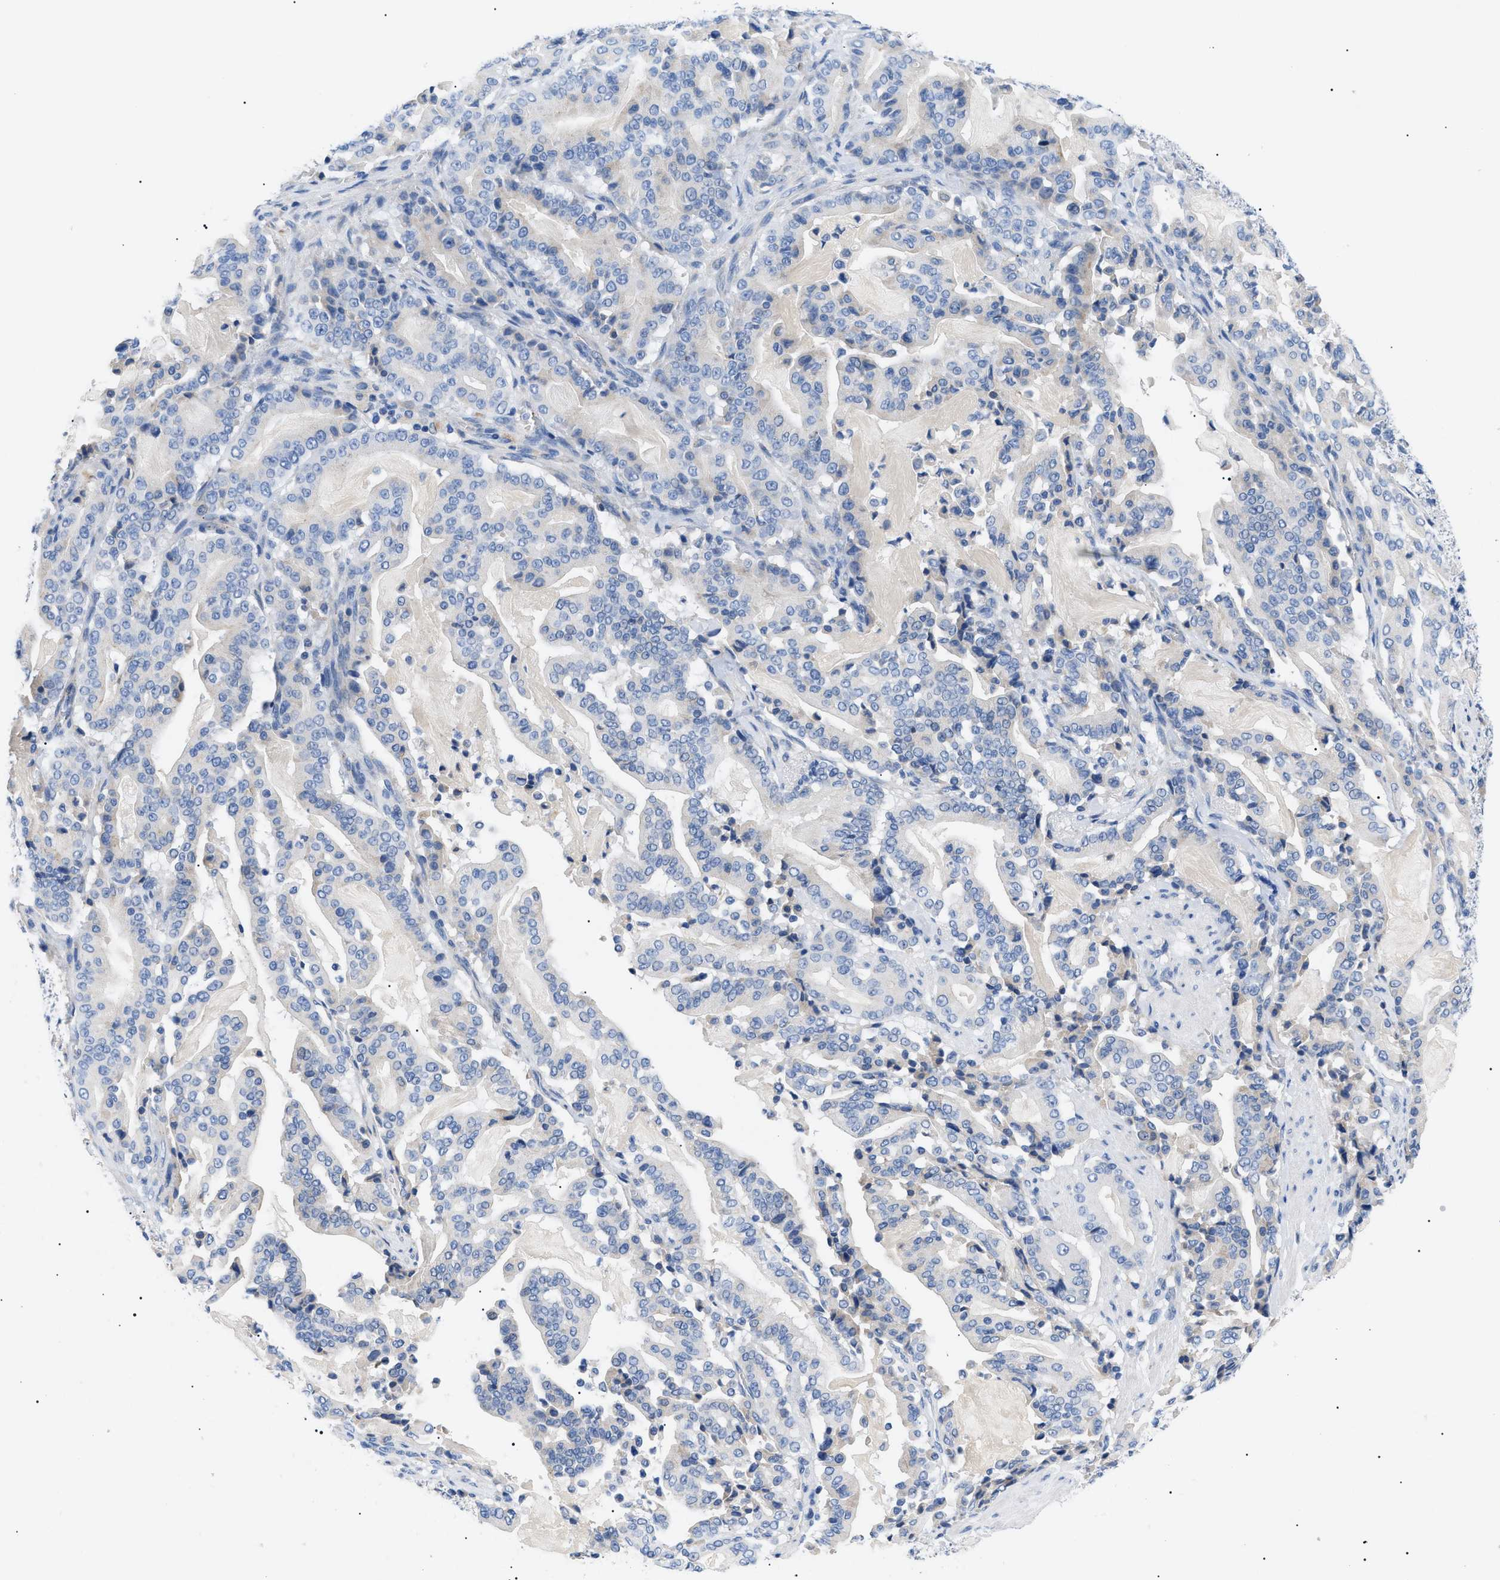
{"staining": {"intensity": "negative", "quantity": "none", "location": "none"}, "tissue": "pancreatic cancer", "cell_type": "Tumor cells", "image_type": "cancer", "snomed": [{"axis": "morphology", "description": "Adenocarcinoma, NOS"}, {"axis": "topography", "description": "Pancreas"}], "caption": "There is no significant expression in tumor cells of pancreatic adenocarcinoma. (Stains: DAB IHC with hematoxylin counter stain, Microscopy: brightfield microscopy at high magnification).", "gene": "ACKR1", "patient": {"sex": "male", "age": 63}}